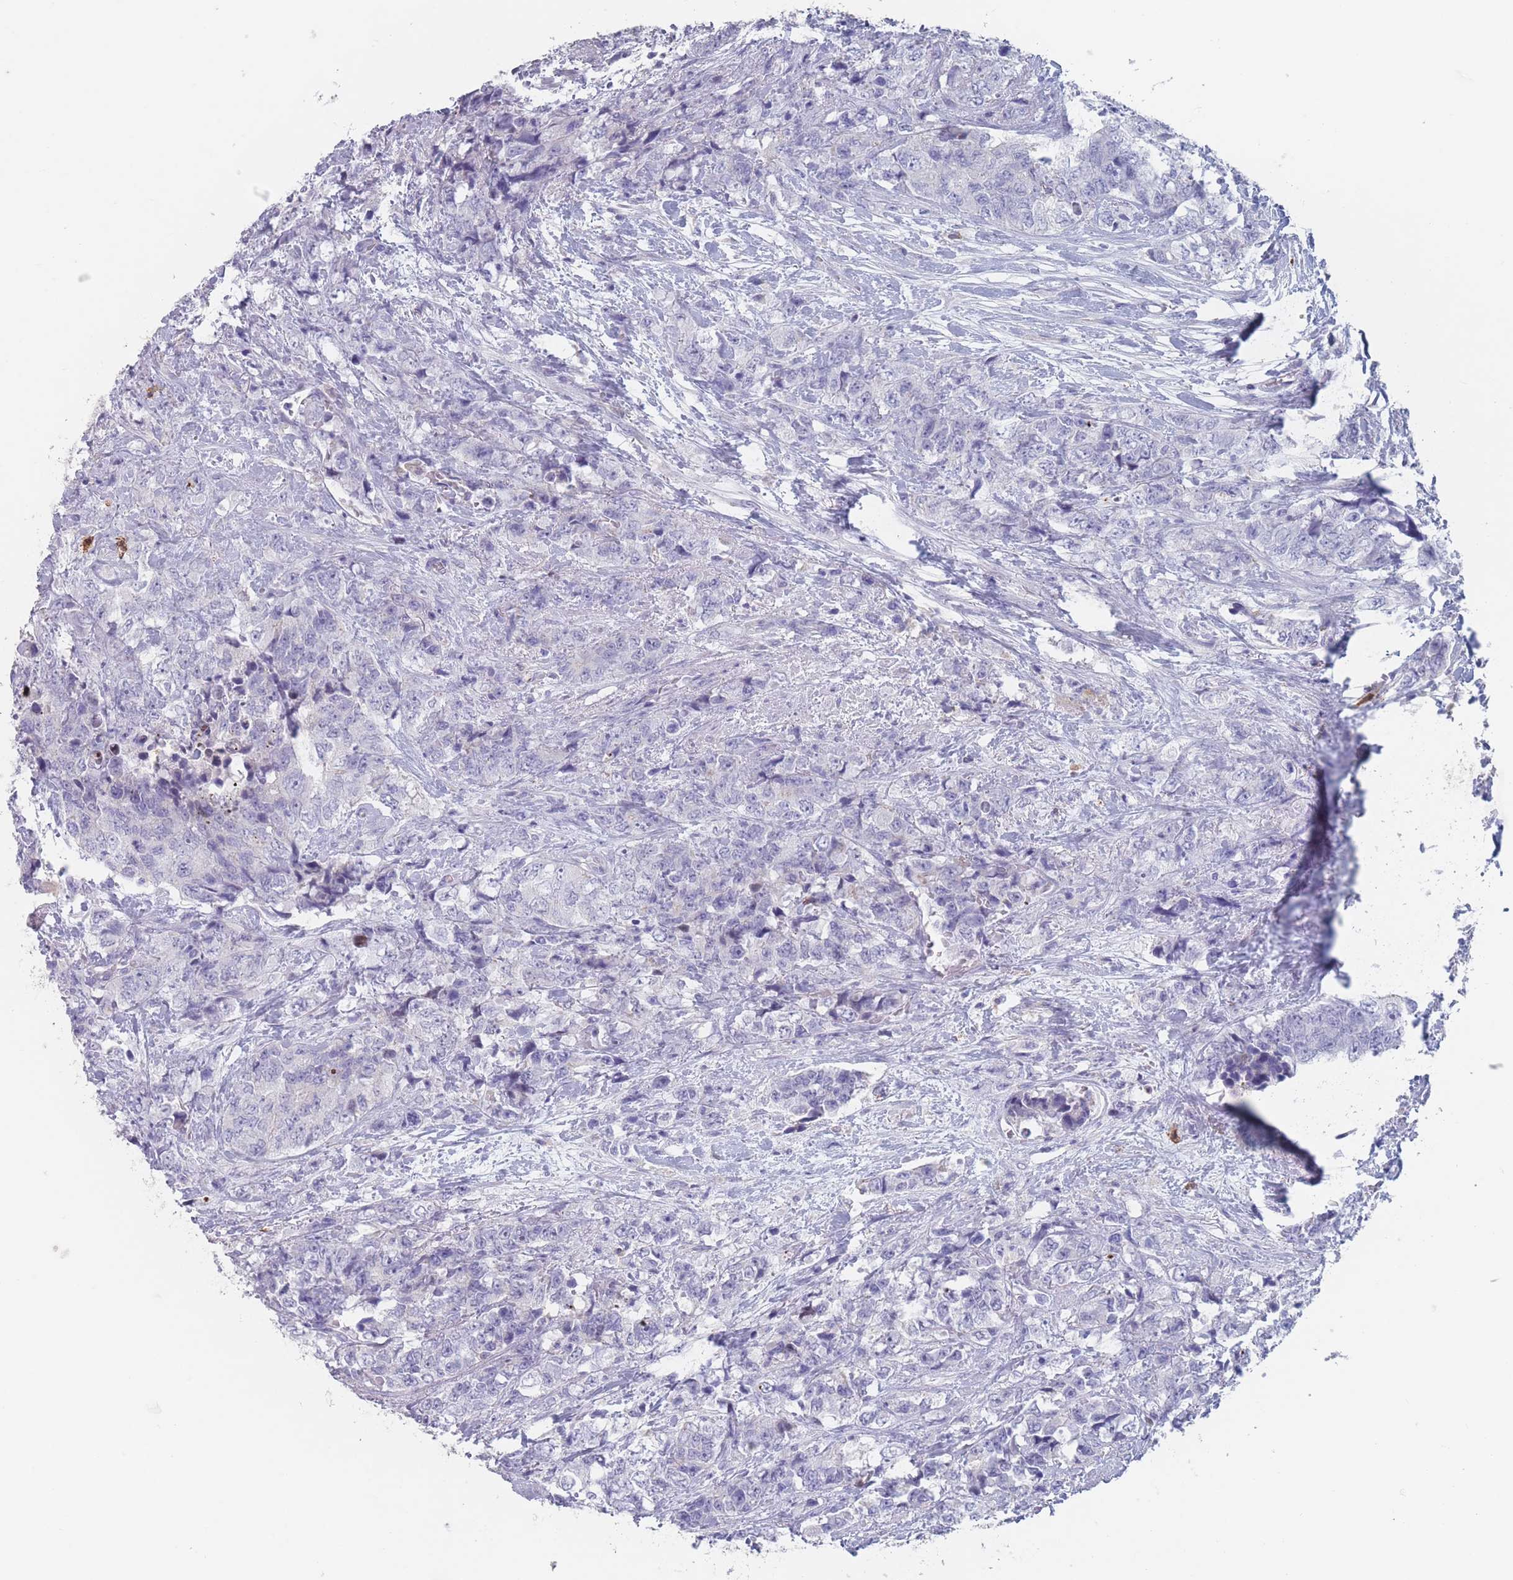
{"staining": {"intensity": "negative", "quantity": "none", "location": "none"}, "tissue": "urothelial cancer", "cell_type": "Tumor cells", "image_type": "cancer", "snomed": [{"axis": "morphology", "description": "Urothelial carcinoma, High grade"}, {"axis": "topography", "description": "Urinary bladder"}], "caption": "High power microscopy photomicrograph of an immunohistochemistry micrograph of urothelial cancer, revealing no significant positivity in tumor cells.", "gene": "ATP1A3", "patient": {"sex": "female", "age": 78}}